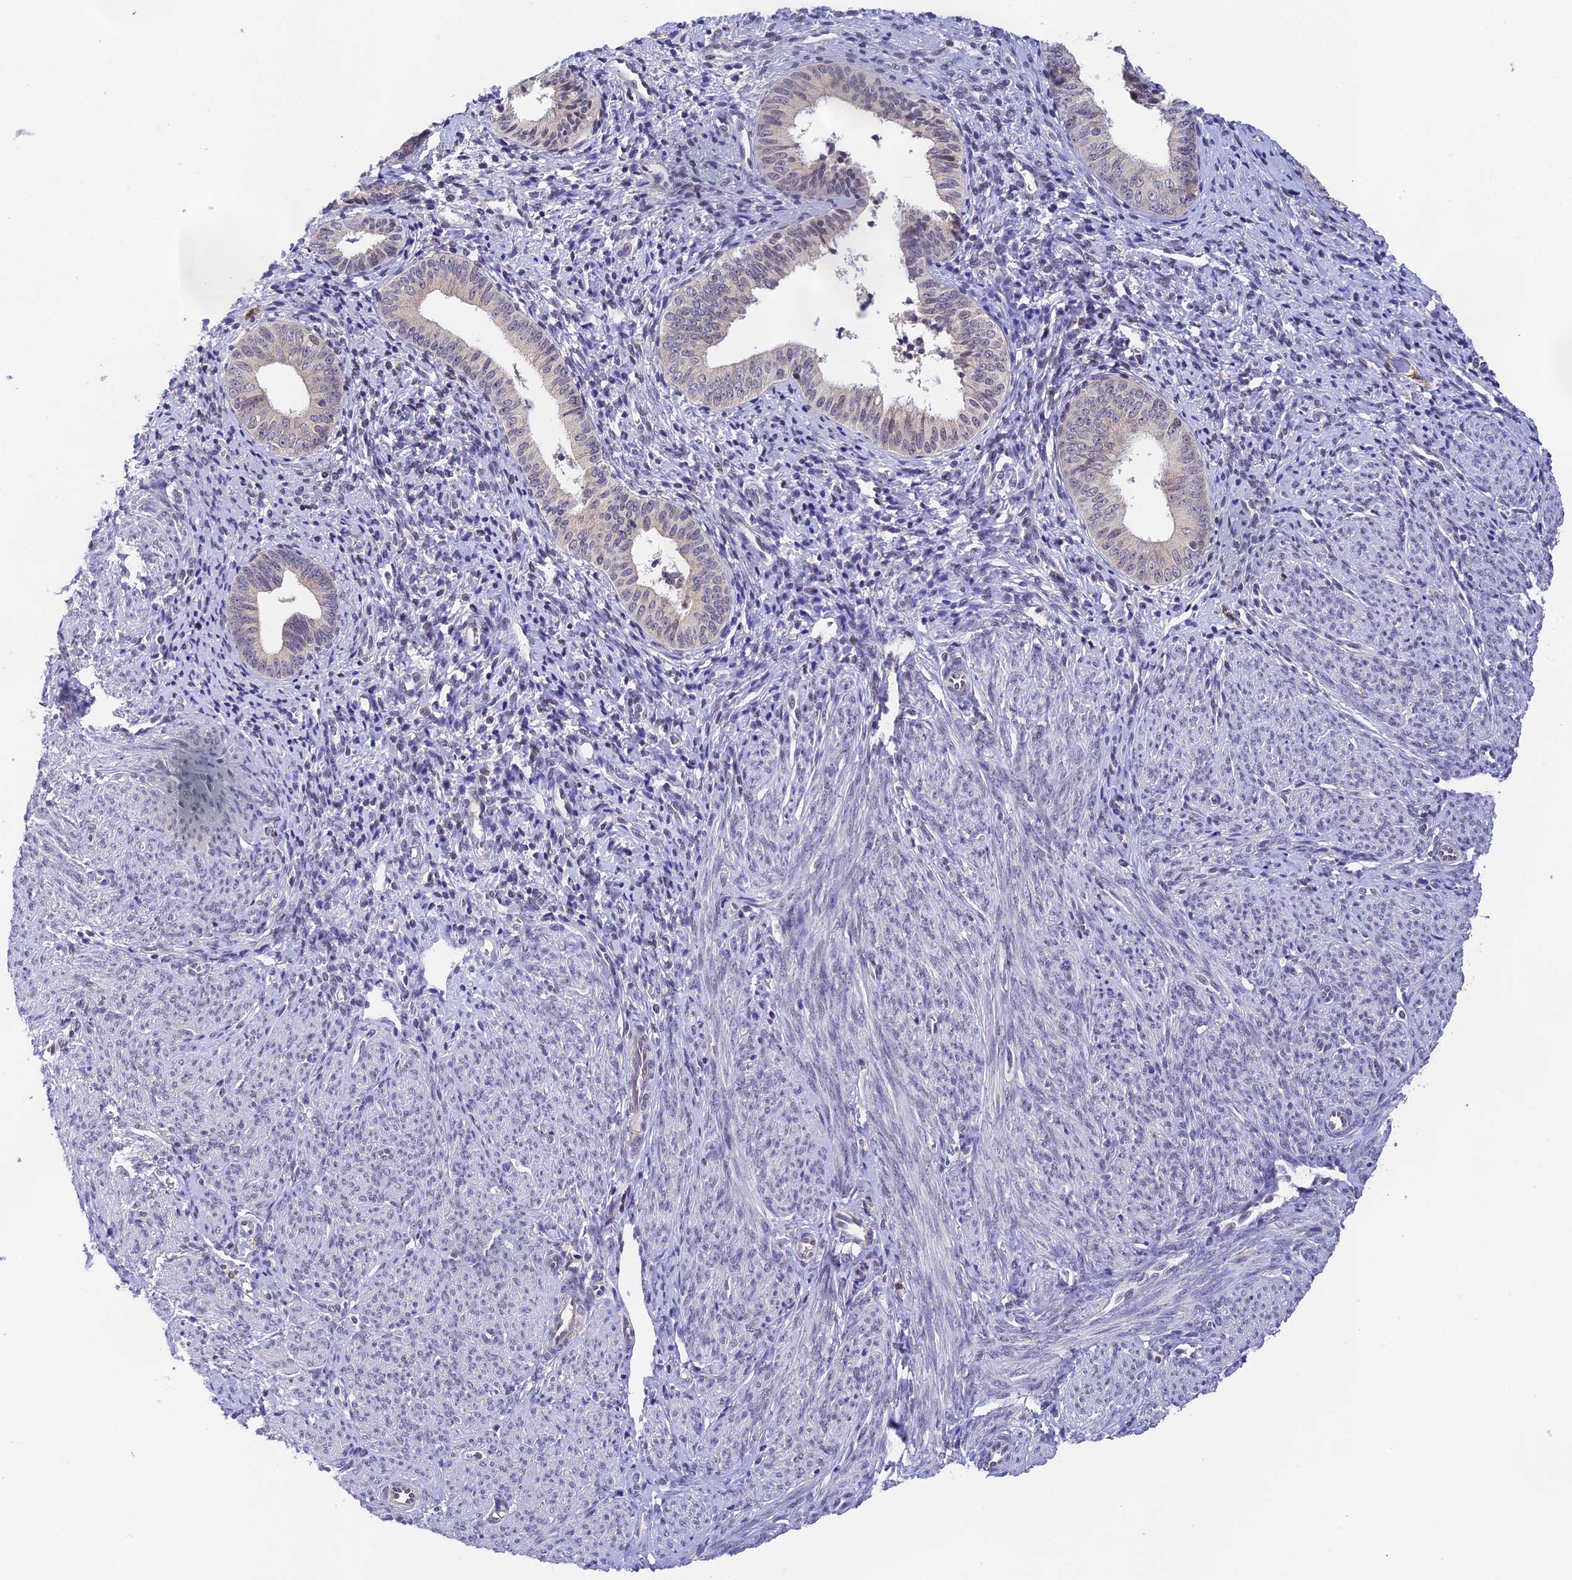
{"staining": {"intensity": "negative", "quantity": "none", "location": "none"}, "tissue": "endometrial cancer", "cell_type": "Tumor cells", "image_type": "cancer", "snomed": [{"axis": "morphology", "description": "Adenocarcinoma, NOS"}, {"axis": "topography", "description": "Endometrium"}], "caption": "An immunohistochemistry (IHC) micrograph of endometrial adenocarcinoma is shown. There is no staining in tumor cells of endometrial adenocarcinoma.", "gene": "PEX16", "patient": {"sex": "female", "age": 79}}